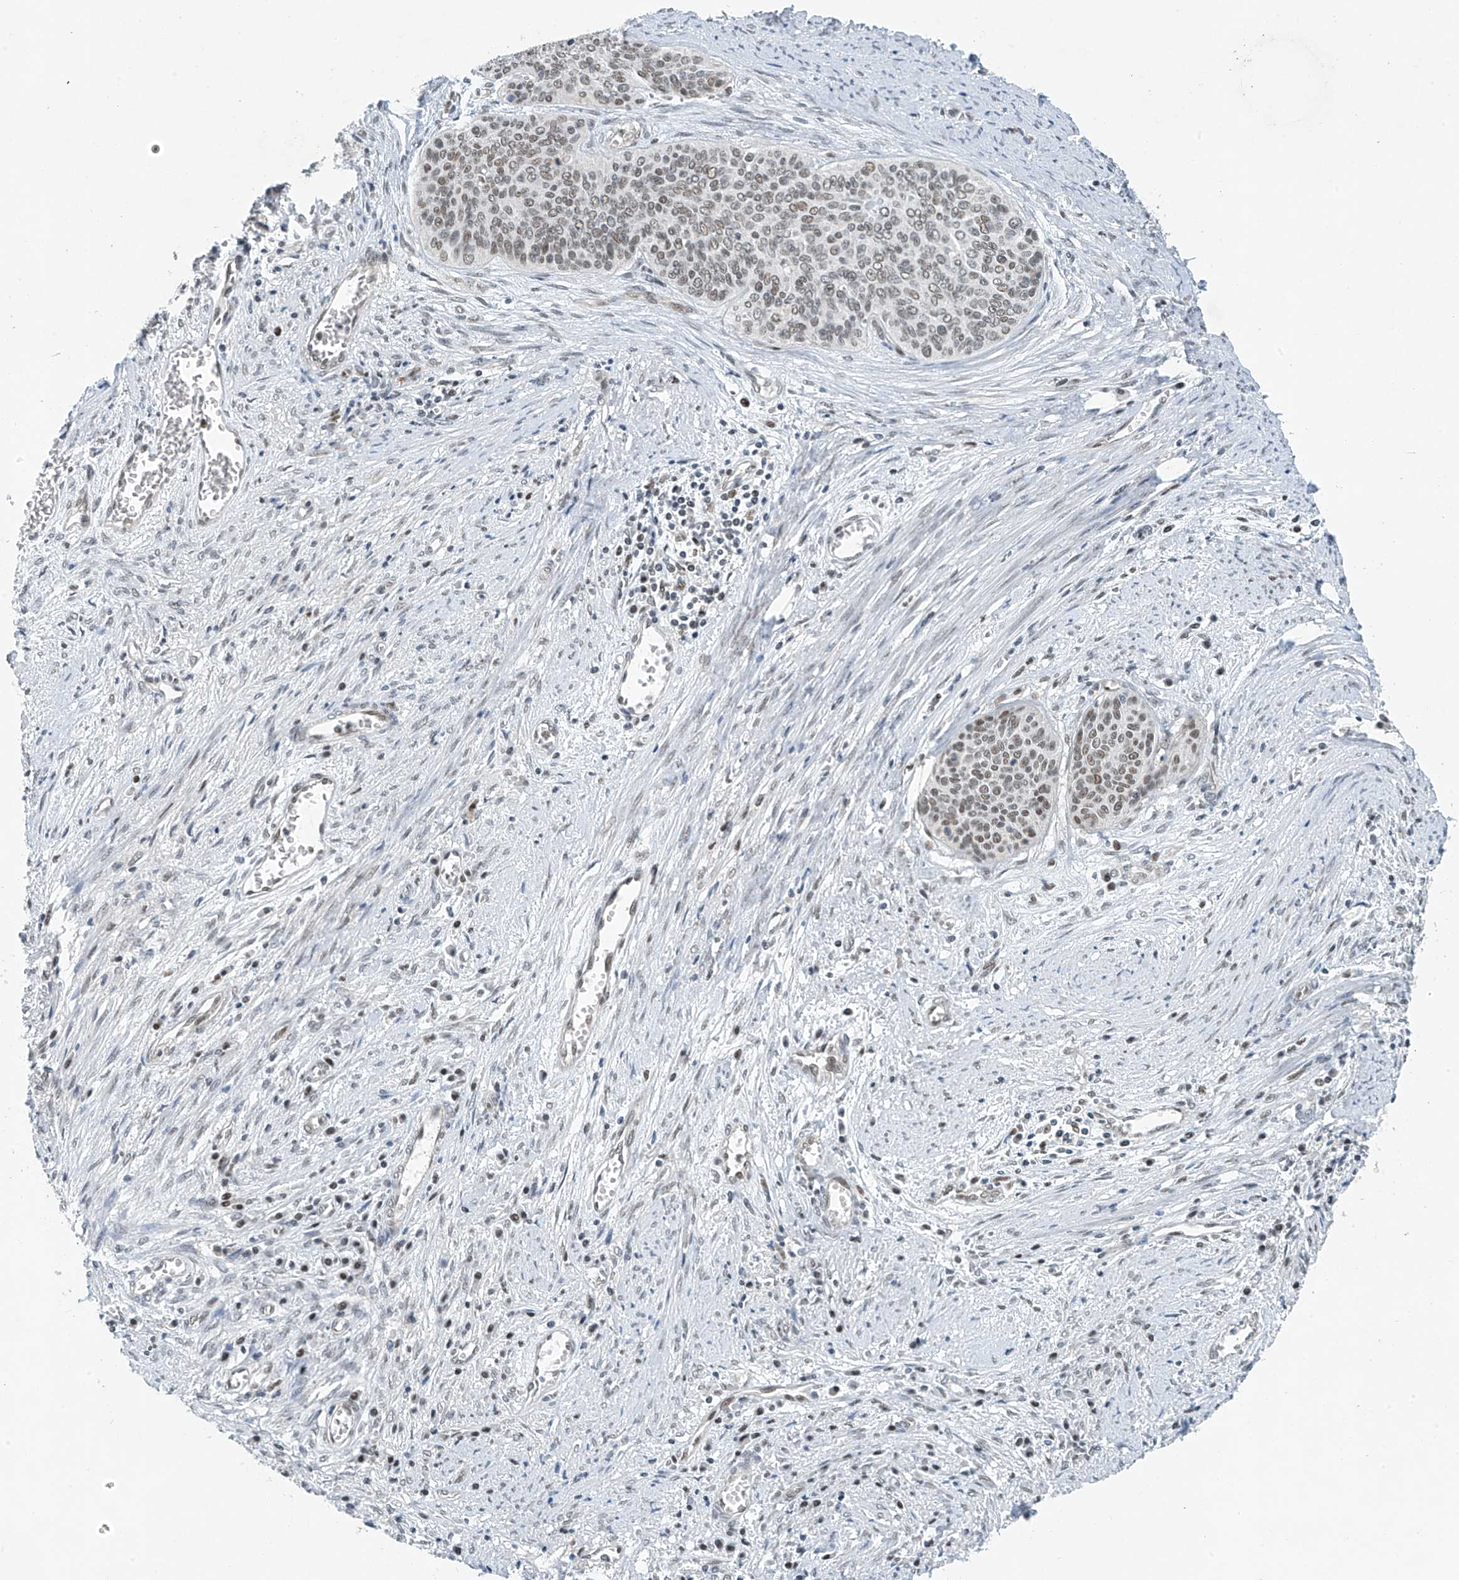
{"staining": {"intensity": "weak", "quantity": ">75%", "location": "nuclear"}, "tissue": "cervical cancer", "cell_type": "Tumor cells", "image_type": "cancer", "snomed": [{"axis": "morphology", "description": "Squamous cell carcinoma, NOS"}, {"axis": "topography", "description": "Cervix"}], "caption": "Squamous cell carcinoma (cervical) was stained to show a protein in brown. There is low levels of weak nuclear positivity in about >75% of tumor cells. (Brightfield microscopy of DAB IHC at high magnification).", "gene": "TAF8", "patient": {"sex": "female", "age": 55}}